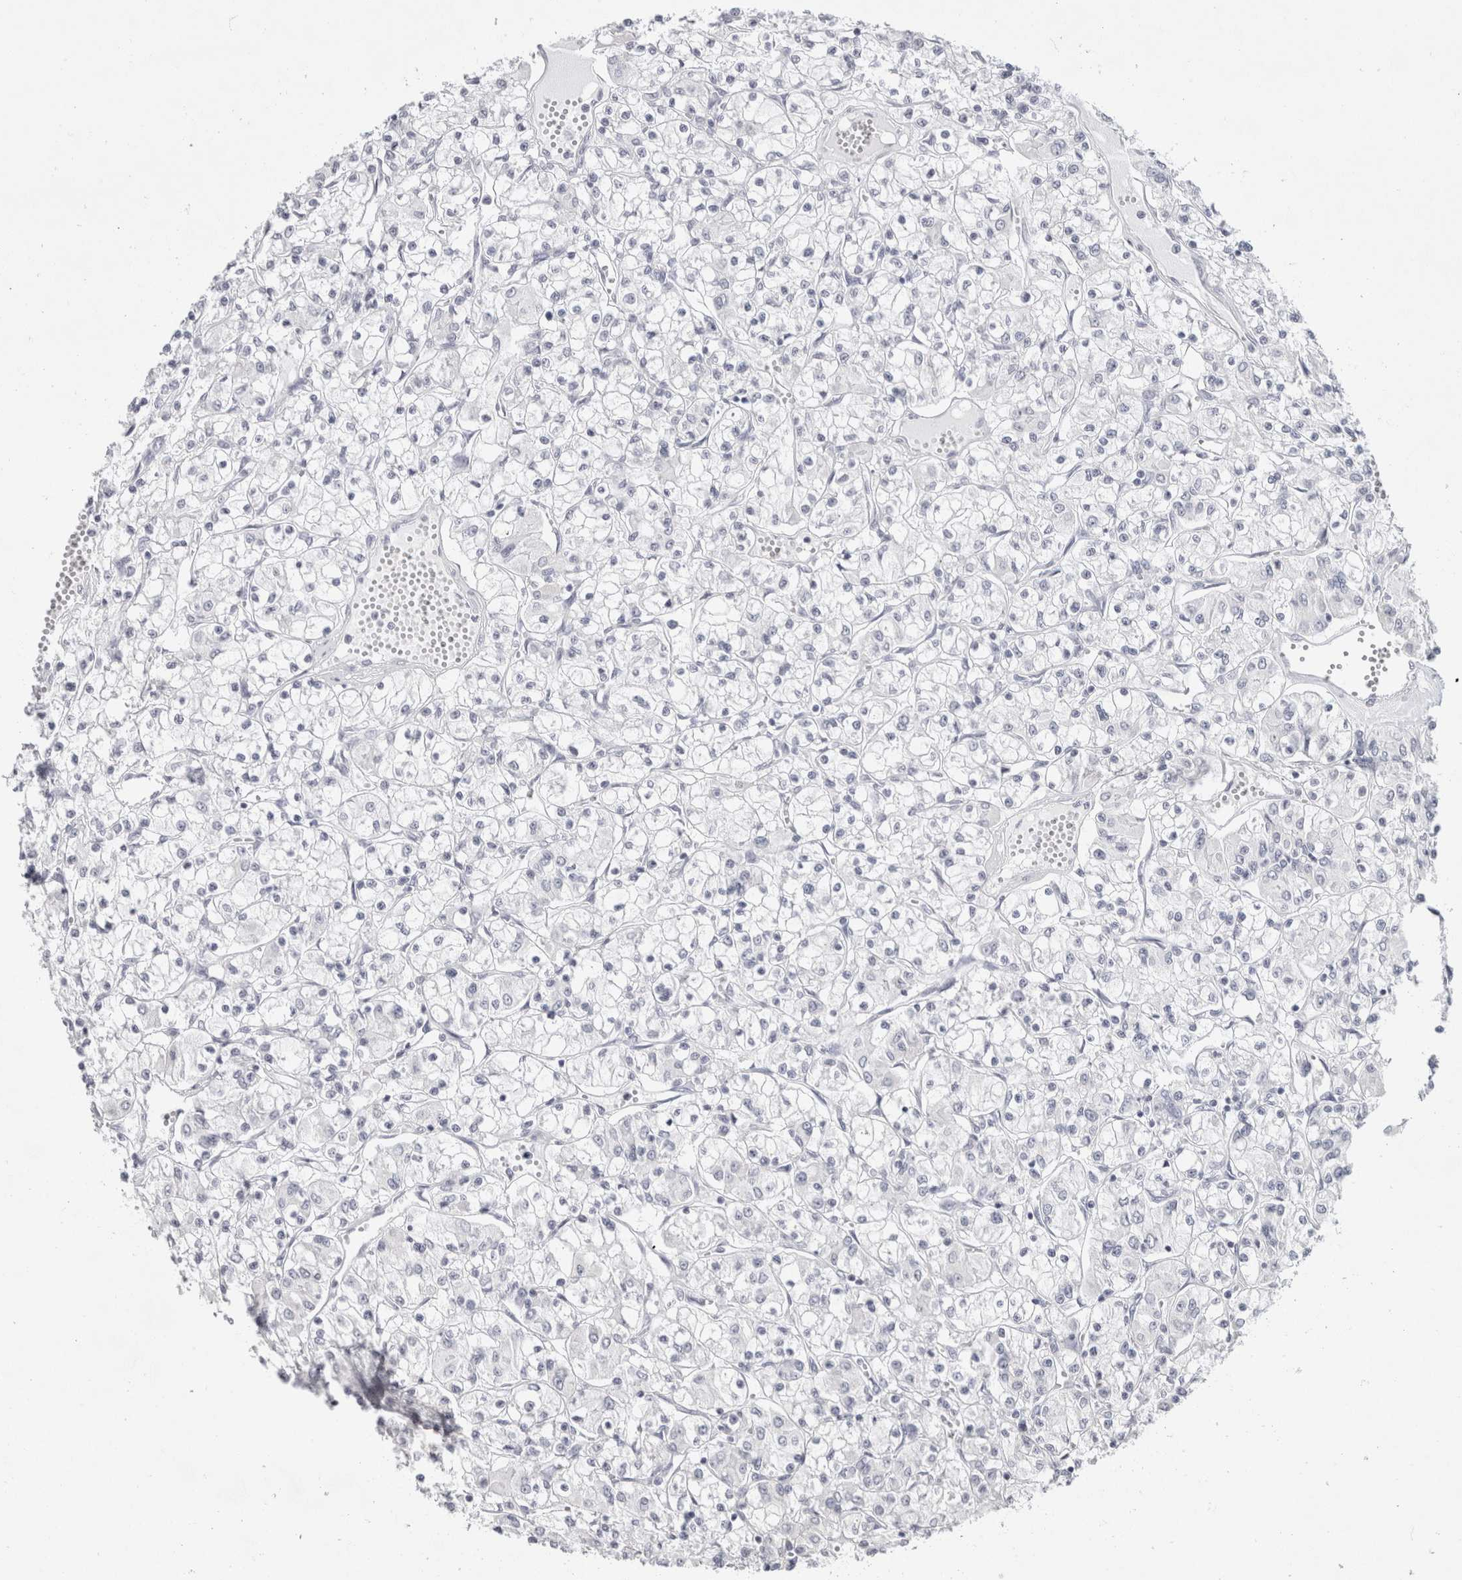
{"staining": {"intensity": "negative", "quantity": "none", "location": "none"}, "tissue": "renal cancer", "cell_type": "Tumor cells", "image_type": "cancer", "snomed": [{"axis": "morphology", "description": "Adenocarcinoma, NOS"}, {"axis": "topography", "description": "Kidney"}], "caption": "There is no significant positivity in tumor cells of renal adenocarcinoma. (Brightfield microscopy of DAB (3,3'-diaminobenzidine) immunohistochemistry (IHC) at high magnification).", "gene": "GARIN1A", "patient": {"sex": "female", "age": 59}}